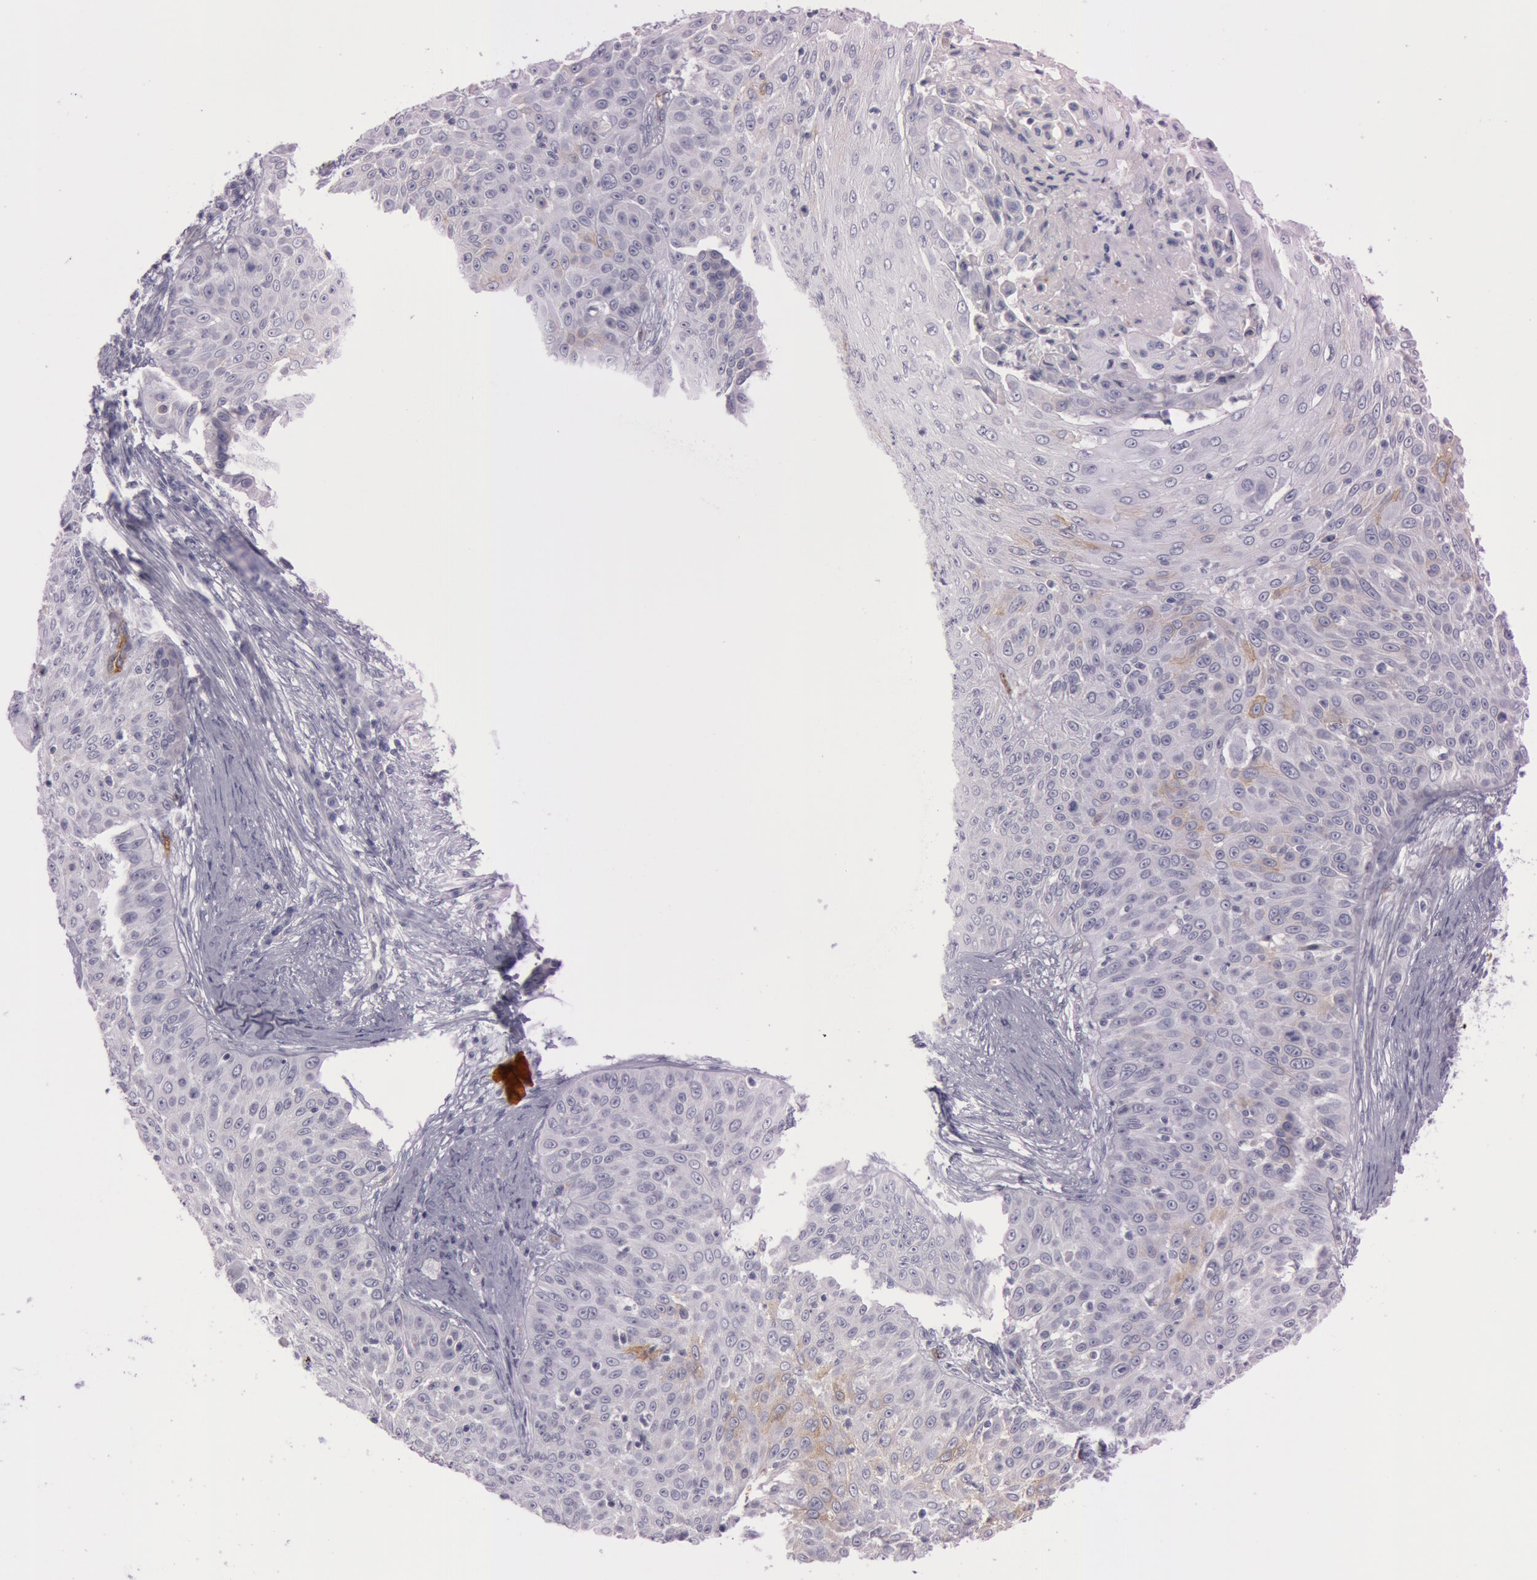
{"staining": {"intensity": "negative", "quantity": "none", "location": "none"}, "tissue": "skin cancer", "cell_type": "Tumor cells", "image_type": "cancer", "snomed": [{"axis": "morphology", "description": "Squamous cell carcinoma, NOS"}, {"axis": "topography", "description": "Skin"}], "caption": "The image reveals no staining of tumor cells in skin cancer (squamous cell carcinoma).", "gene": "FOLH1", "patient": {"sex": "male", "age": 82}}